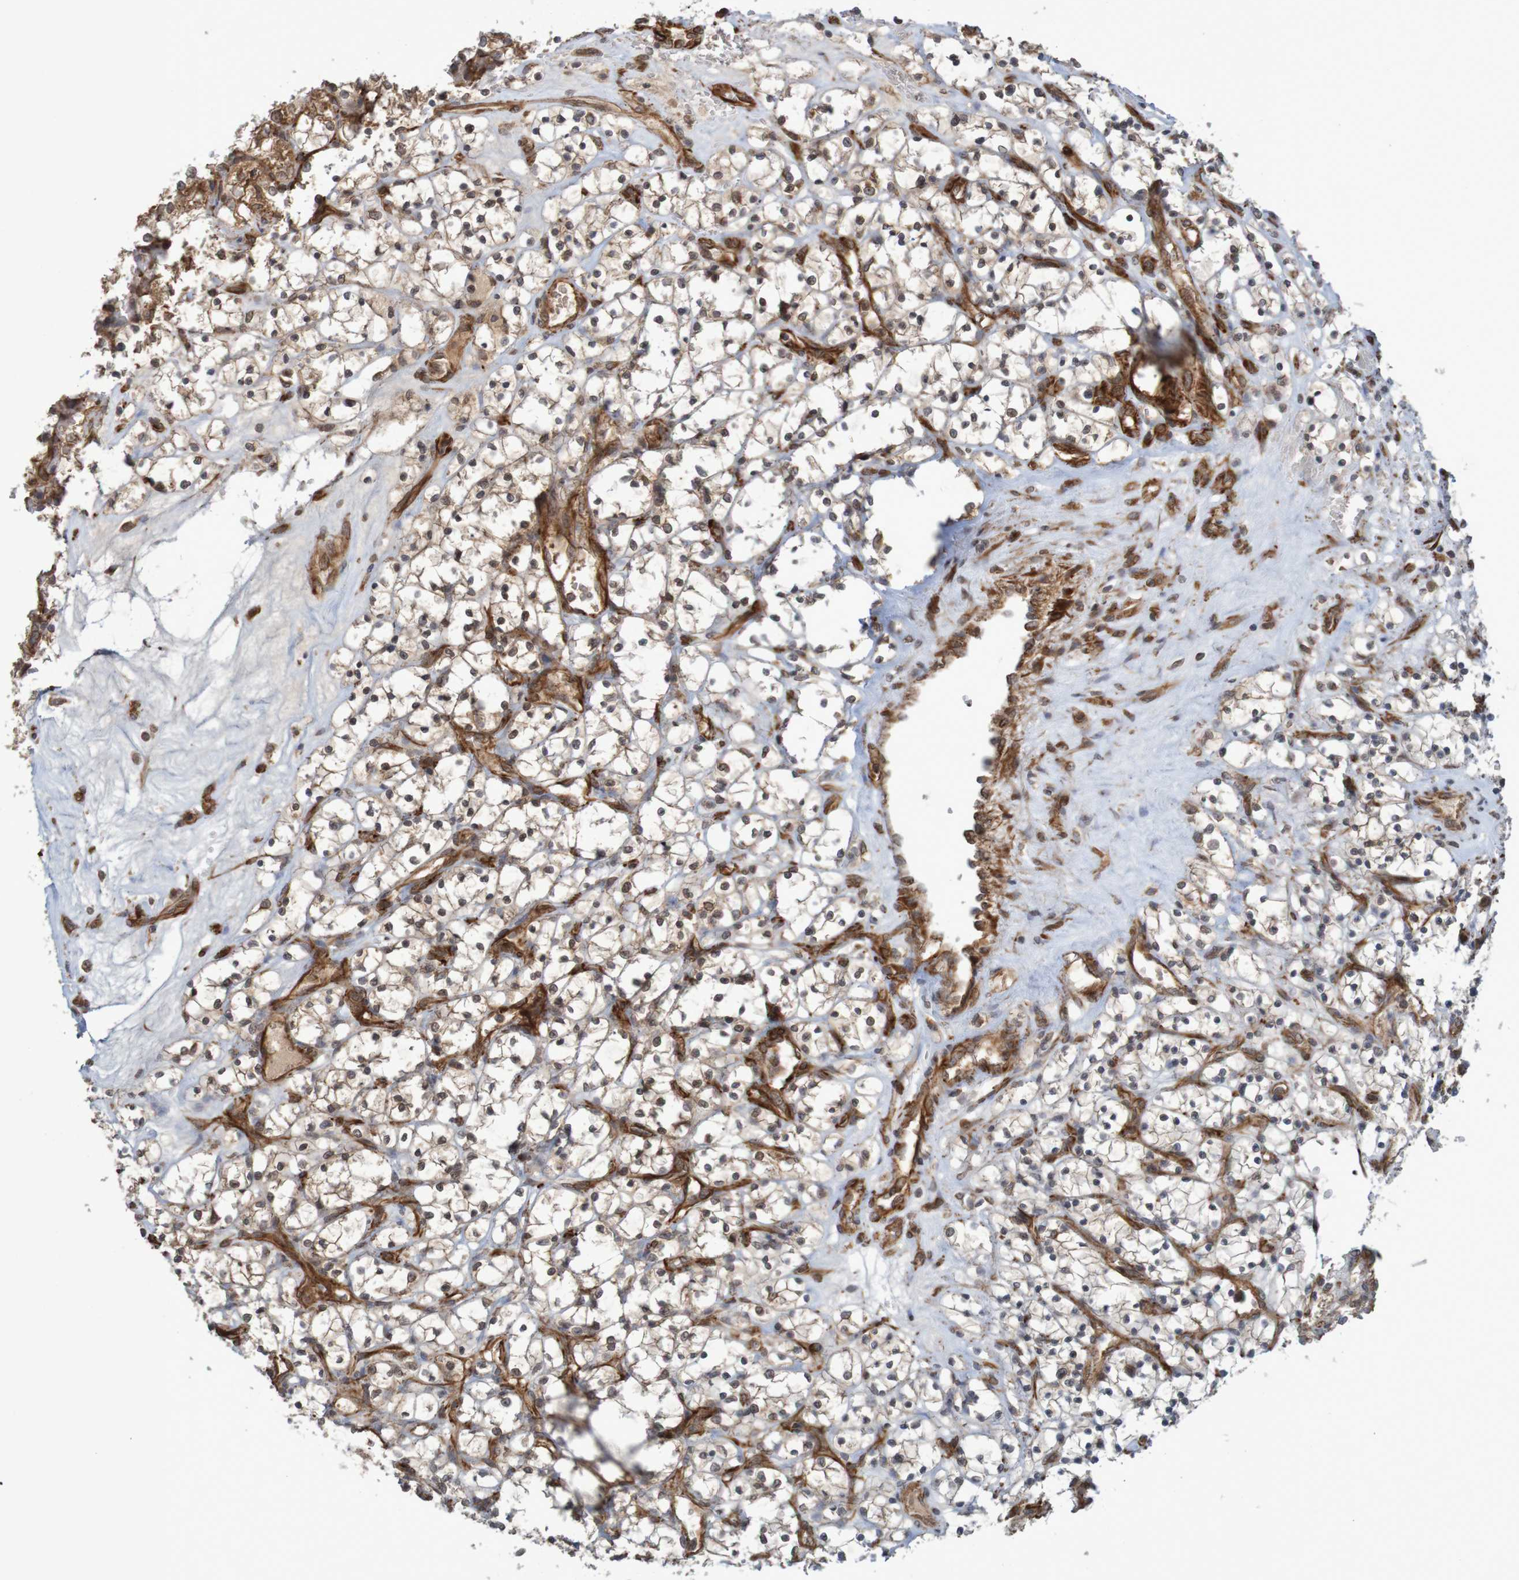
{"staining": {"intensity": "moderate", "quantity": ">75%", "location": "cytoplasmic/membranous"}, "tissue": "renal cancer", "cell_type": "Tumor cells", "image_type": "cancer", "snomed": [{"axis": "morphology", "description": "Adenocarcinoma, NOS"}, {"axis": "topography", "description": "Kidney"}], "caption": "An immunohistochemistry micrograph of neoplastic tissue is shown. Protein staining in brown shows moderate cytoplasmic/membranous positivity in renal adenocarcinoma within tumor cells.", "gene": "MRPL52", "patient": {"sex": "female", "age": 69}}